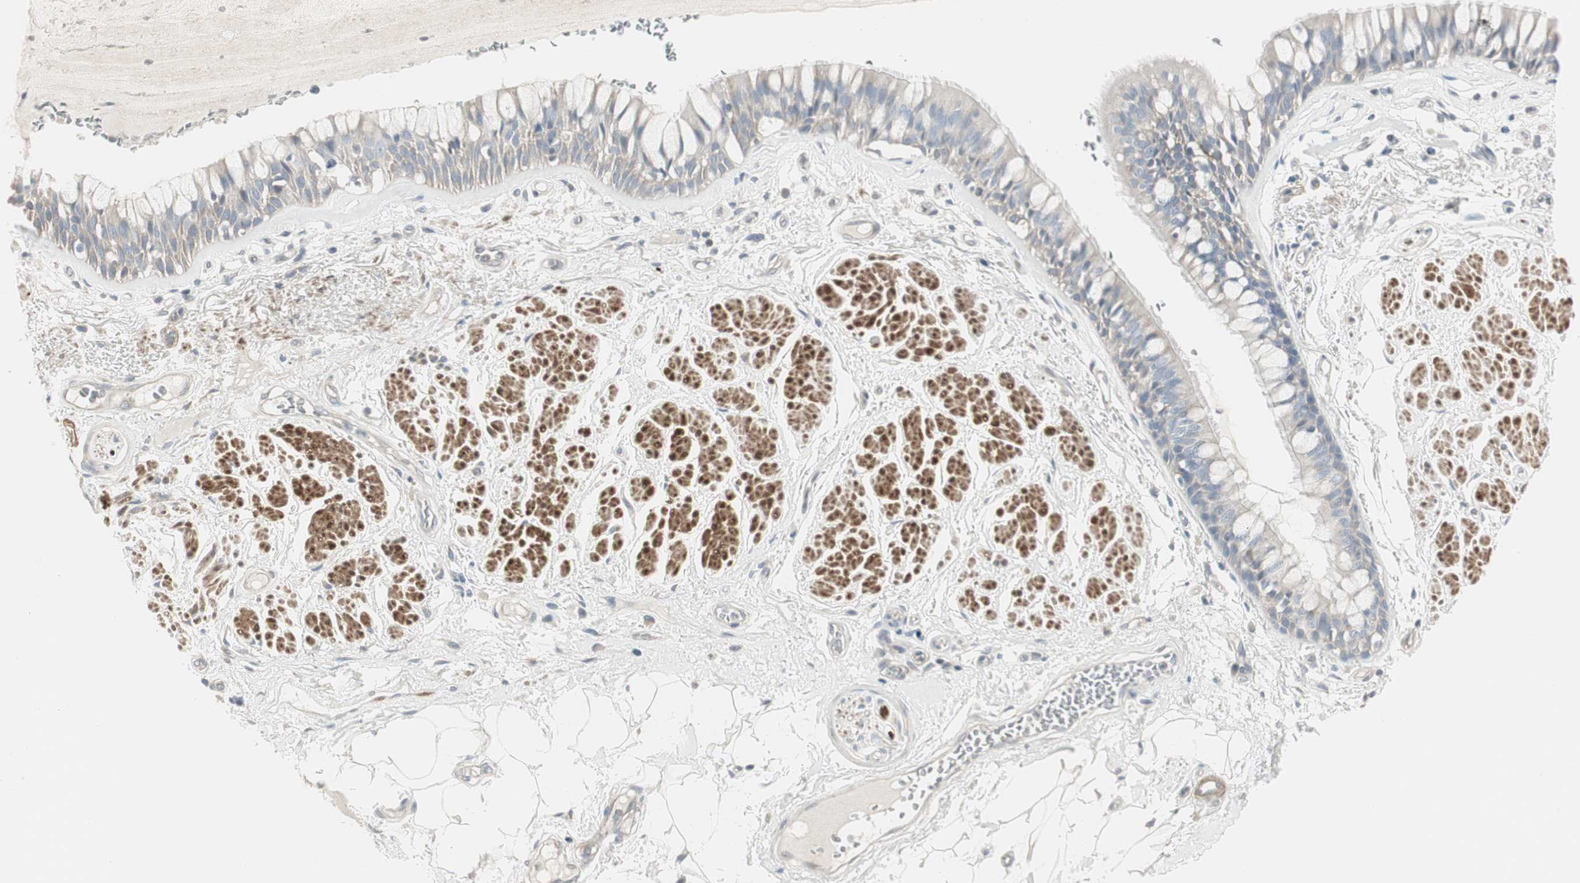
{"staining": {"intensity": "negative", "quantity": "none", "location": "none"}, "tissue": "bronchus", "cell_type": "Respiratory epithelial cells", "image_type": "normal", "snomed": [{"axis": "morphology", "description": "Normal tissue, NOS"}, {"axis": "topography", "description": "Bronchus"}], "caption": "Immunohistochemistry image of benign human bronchus stained for a protein (brown), which shows no positivity in respiratory epithelial cells. (DAB immunohistochemistry with hematoxylin counter stain).", "gene": "DMPK", "patient": {"sex": "male", "age": 66}}